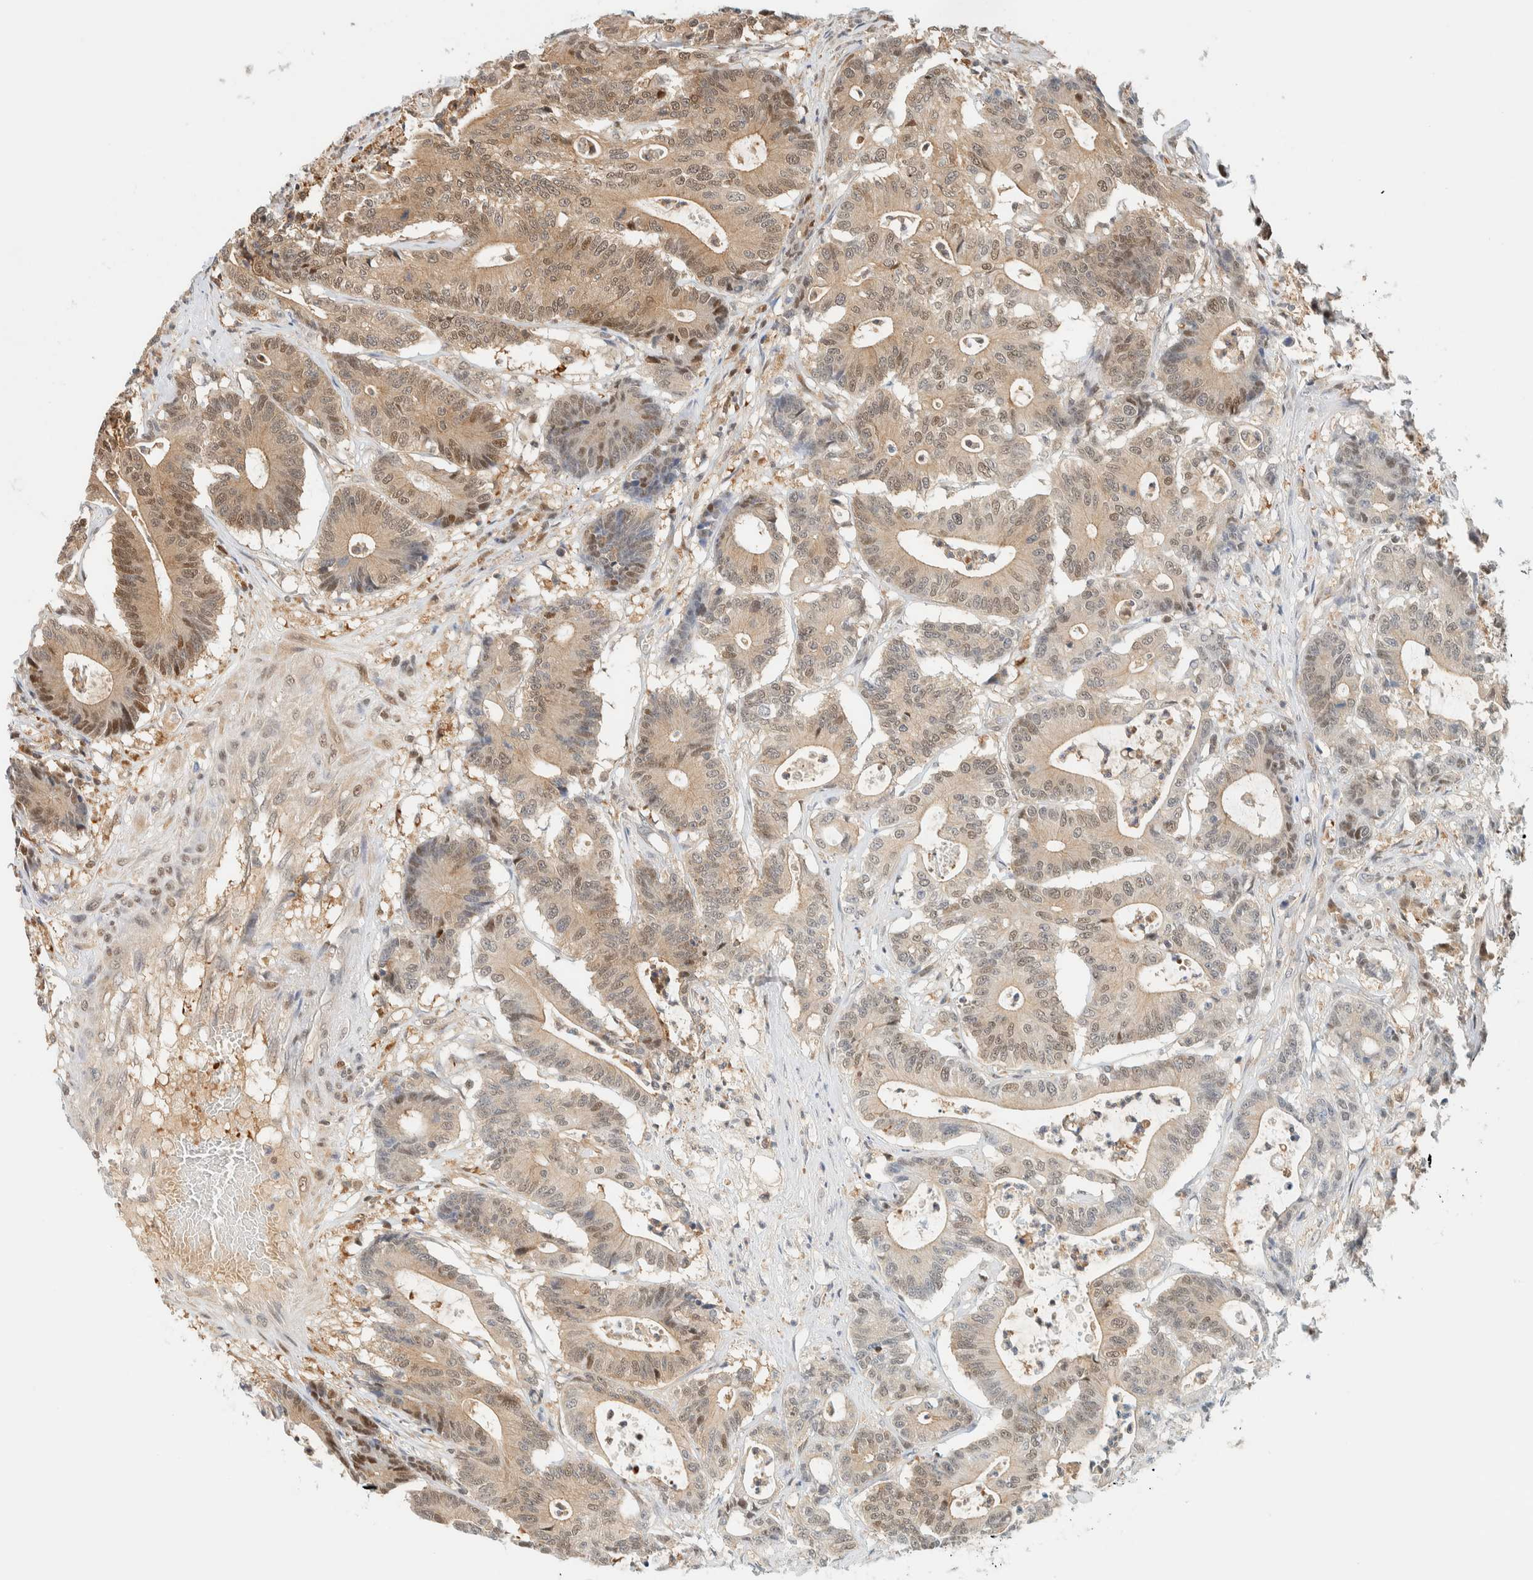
{"staining": {"intensity": "moderate", "quantity": "25%-75%", "location": "cytoplasmic/membranous,nuclear"}, "tissue": "colorectal cancer", "cell_type": "Tumor cells", "image_type": "cancer", "snomed": [{"axis": "morphology", "description": "Adenocarcinoma, NOS"}, {"axis": "topography", "description": "Colon"}], "caption": "Colorectal adenocarcinoma stained for a protein (brown) reveals moderate cytoplasmic/membranous and nuclear positive staining in about 25%-75% of tumor cells.", "gene": "ZBTB37", "patient": {"sex": "female", "age": 84}}